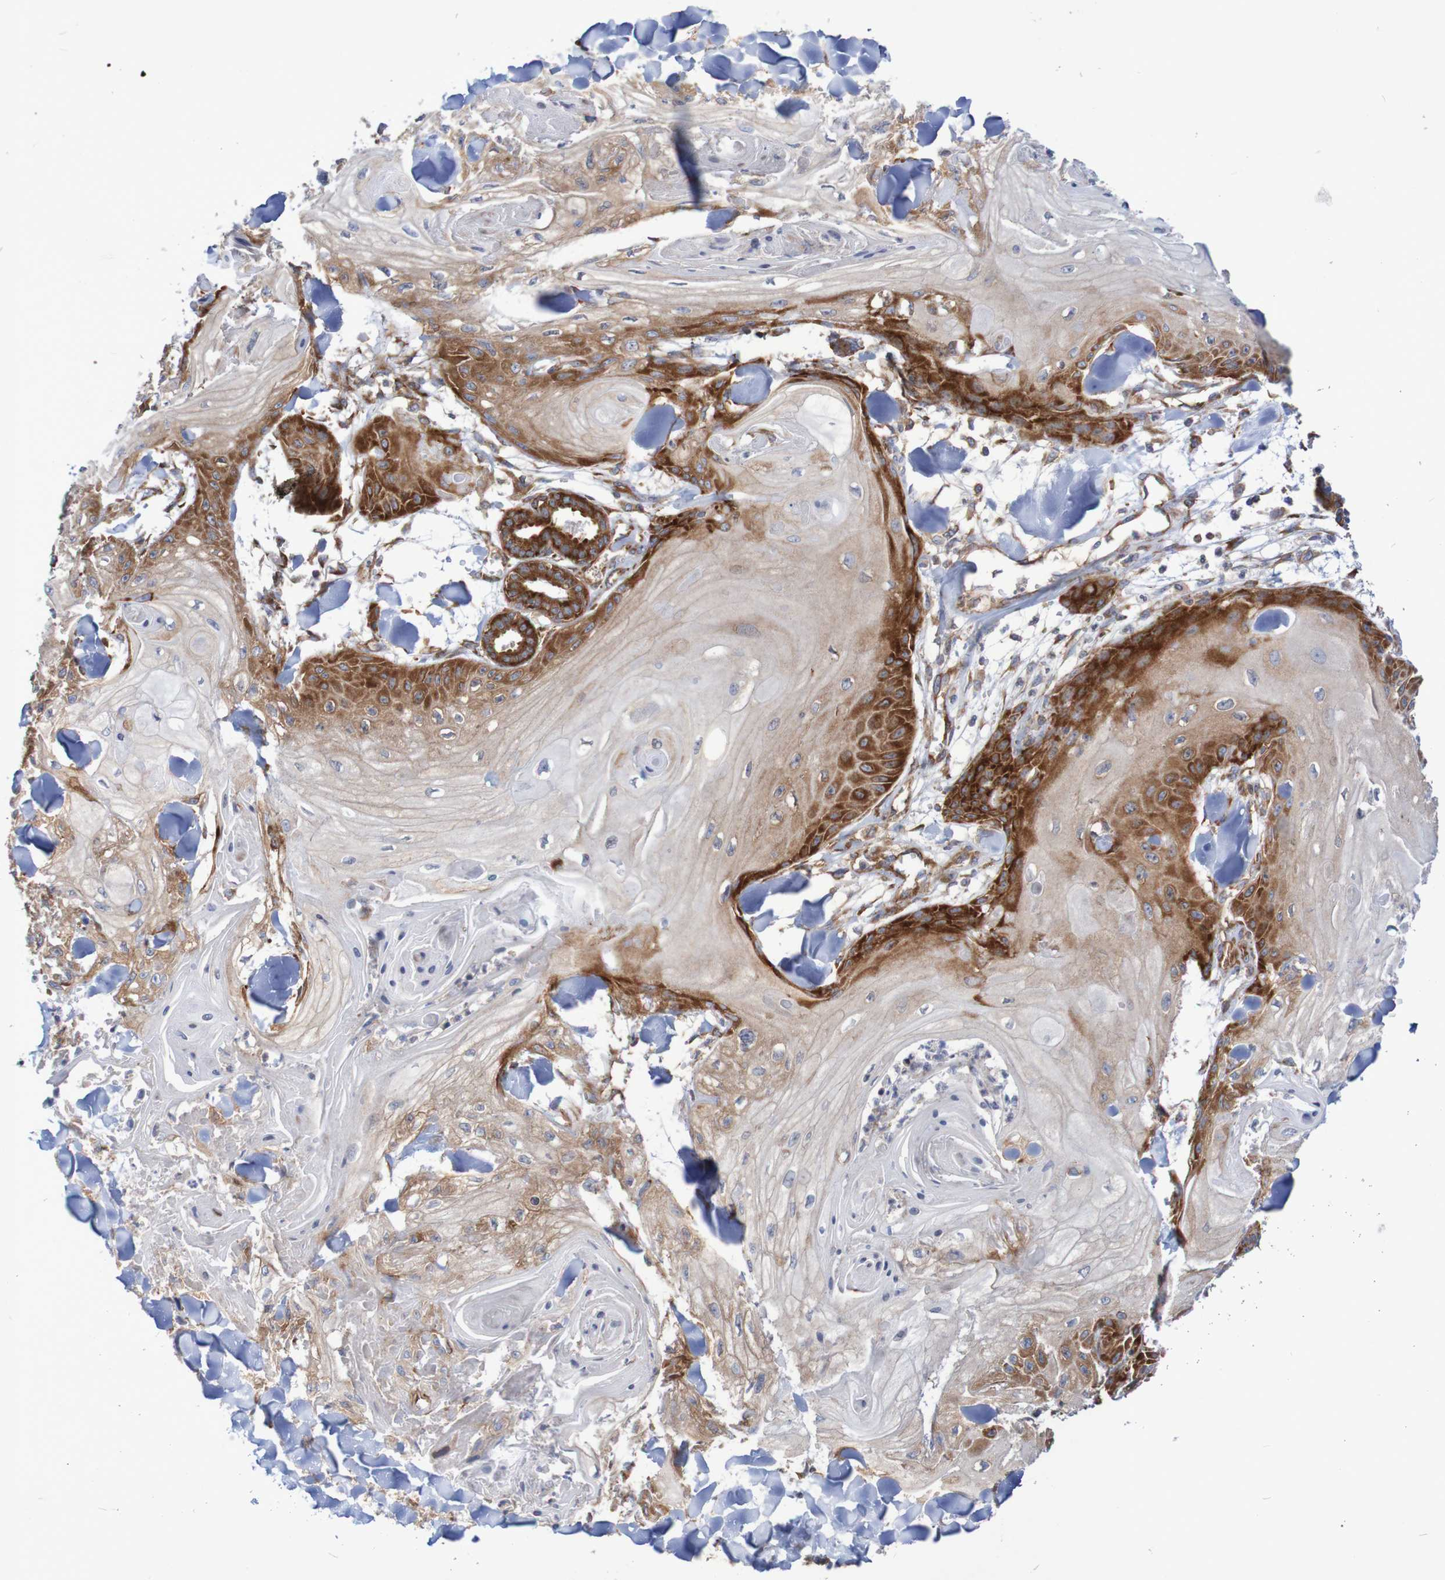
{"staining": {"intensity": "strong", "quantity": ">75%", "location": "cytoplasmic/membranous"}, "tissue": "skin cancer", "cell_type": "Tumor cells", "image_type": "cancer", "snomed": [{"axis": "morphology", "description": "Squamous cell carcinoma, NOS"}, {"axis": "topography", "description": "Skin"}], "caption": "Tumor cells demonstrate high levels of strong cytoplasmic/membranous staining in approximately >75% of cells in human skin squamous cell carcinoma.", "gene": "FXR2", "patient": {"sex": "male", "age": 74}}